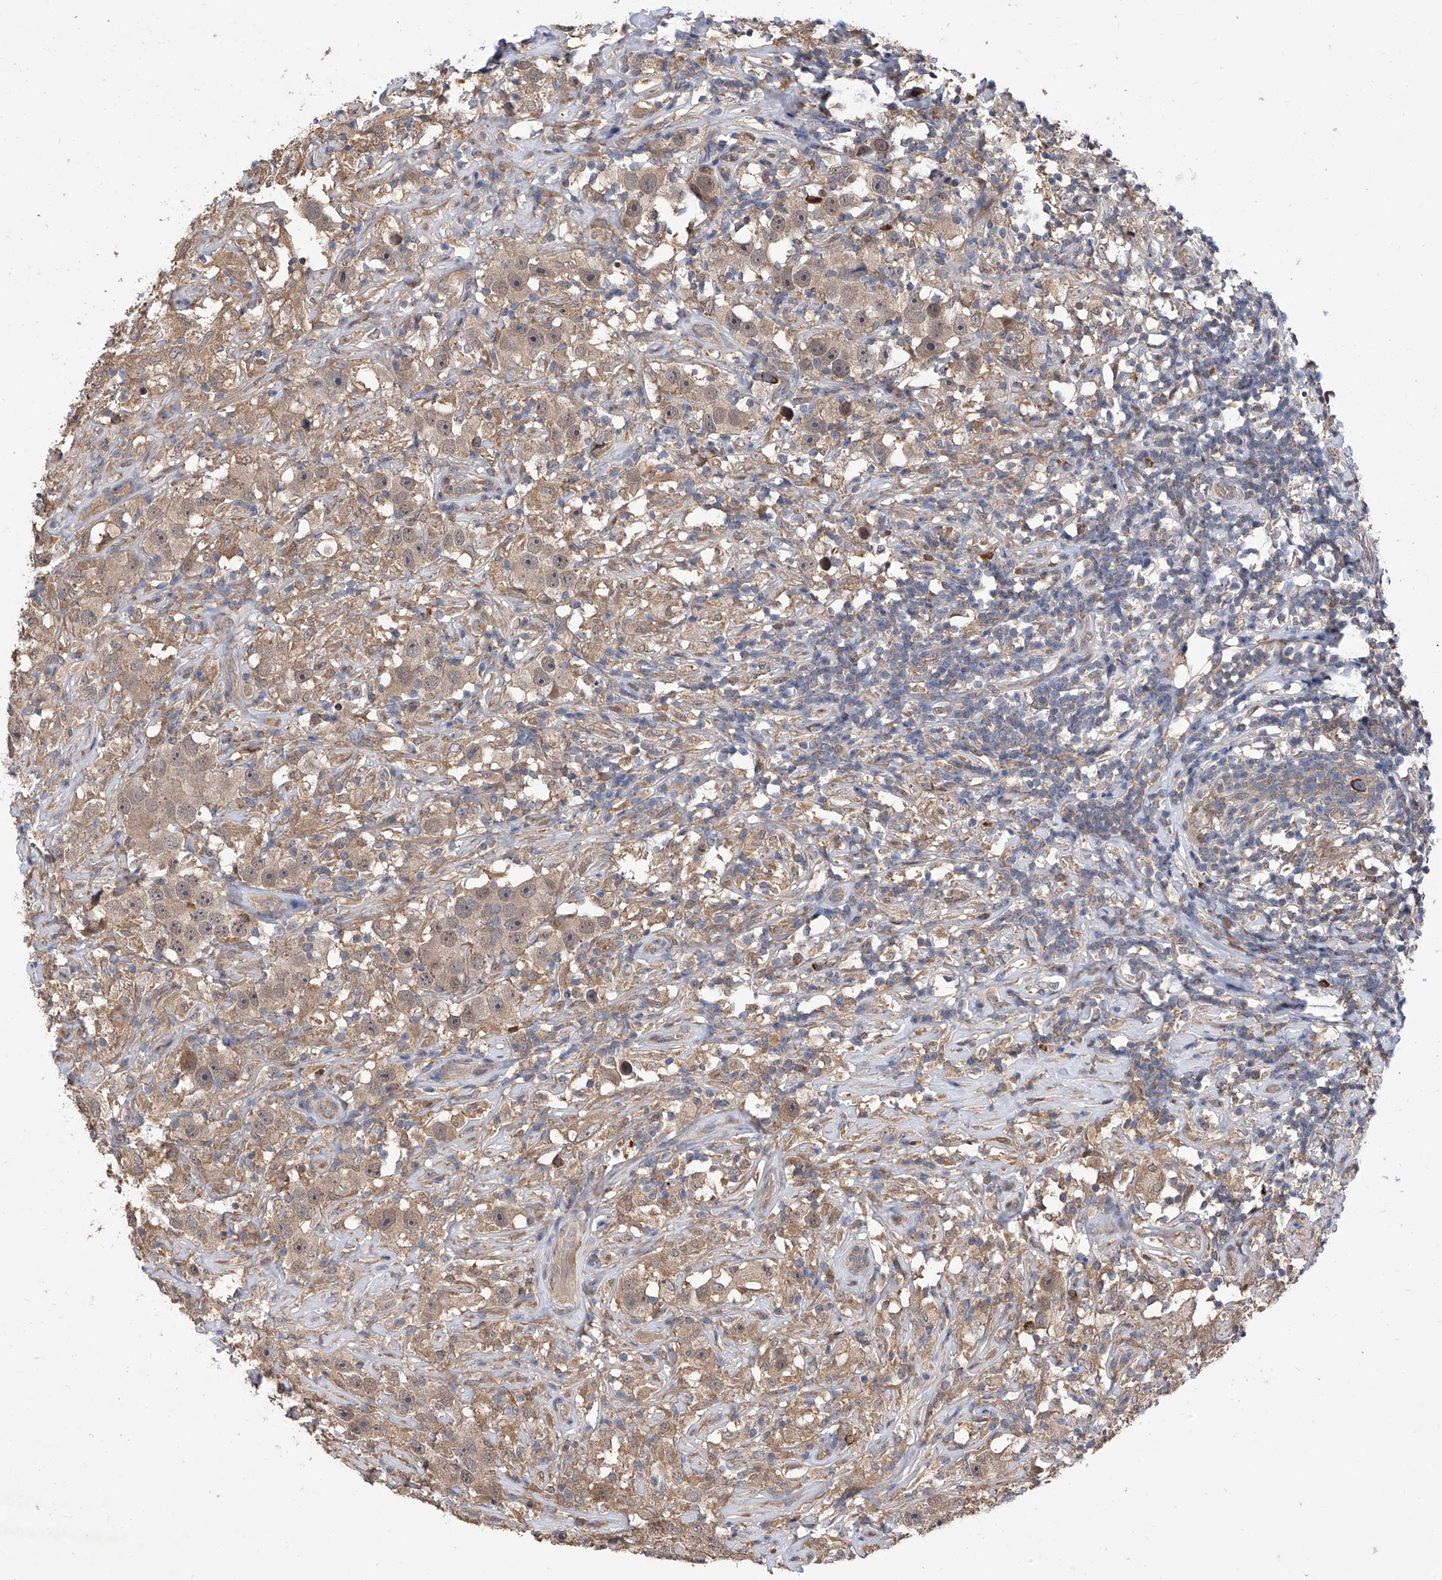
{"staining": {"intensity": "weak", "quantity": ">75%", "location": "cytoplasmic/membranous"}, "tissue": "testis cancer", "cell_type": "Tumor cells", "image_type": "cancer", "snomed": [{"axis": "morphology", "description": "Seminoma, NOS"}, {"axis": "topography", "description": "Testis"}], "caption": "IHC of human testis cancer displays low levels of weak cytoplasmic/membranous positivity in approximately >75% of tumor cells. (DAB (3,3'-diaminobenzidine) = brown stain, brightfield microscopy at high magnification).", "gene": "USP45", "patient": {"sex": "male", "age": 49}}